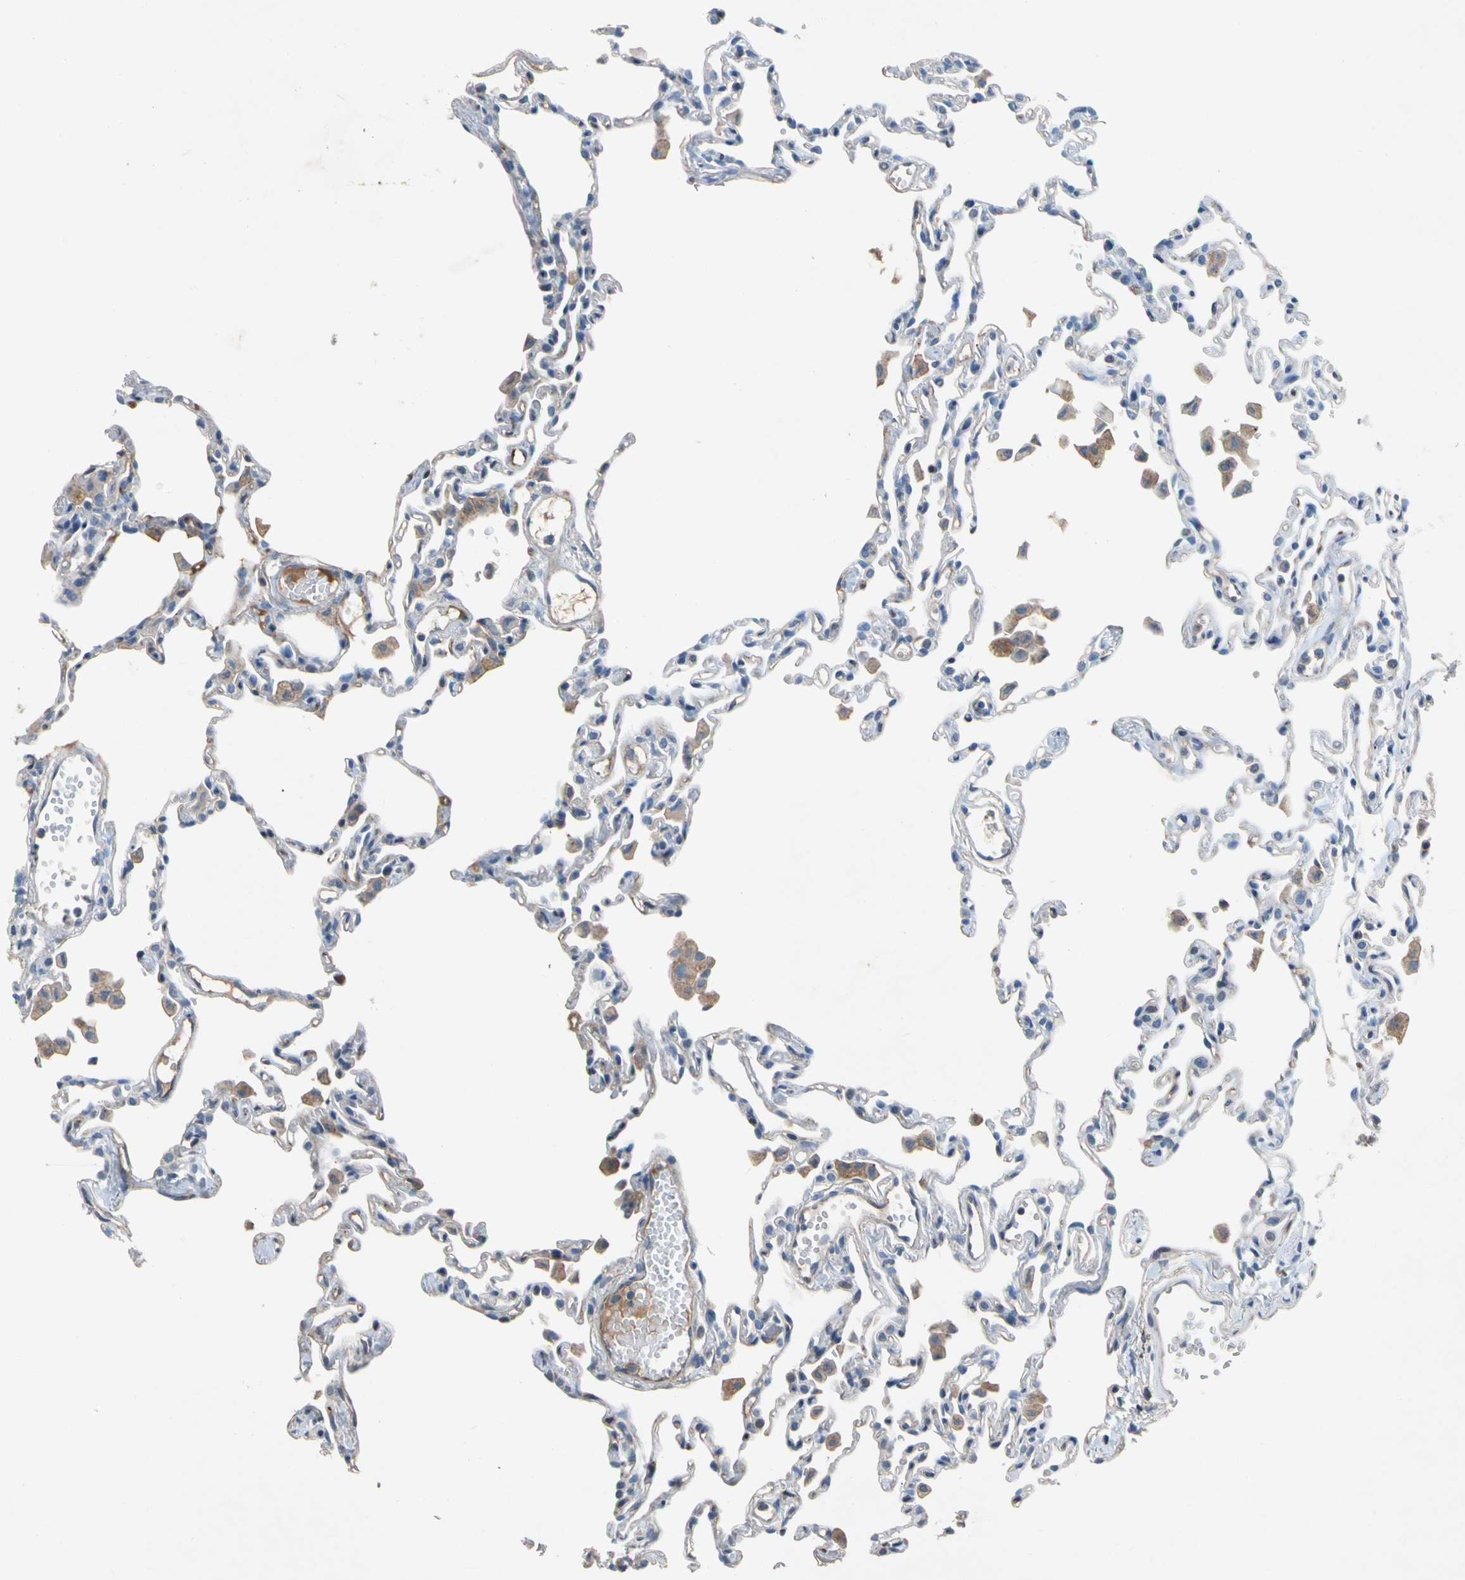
{"staining": {"intensity": "weak", "quantity": "<25%", "location": "cytoplasmic/membranous"}, "tissue": "lung", "cell_type": "Alveolar cells", "image_type": "normal", "snomed": [{"axis": "morphology", "description": "Normal tissue, NOS"}, {"axis": "topography", "description": "Lung"}], "caption": "IHC of benign lung exhibits no positivity in alveolar cells. The staining is performed using DAB brown chromogen with nuclei counter-stained in using hematoxylin.", "gene": "NDFIP2", "patient": {"sex": "female", "age": 49}}